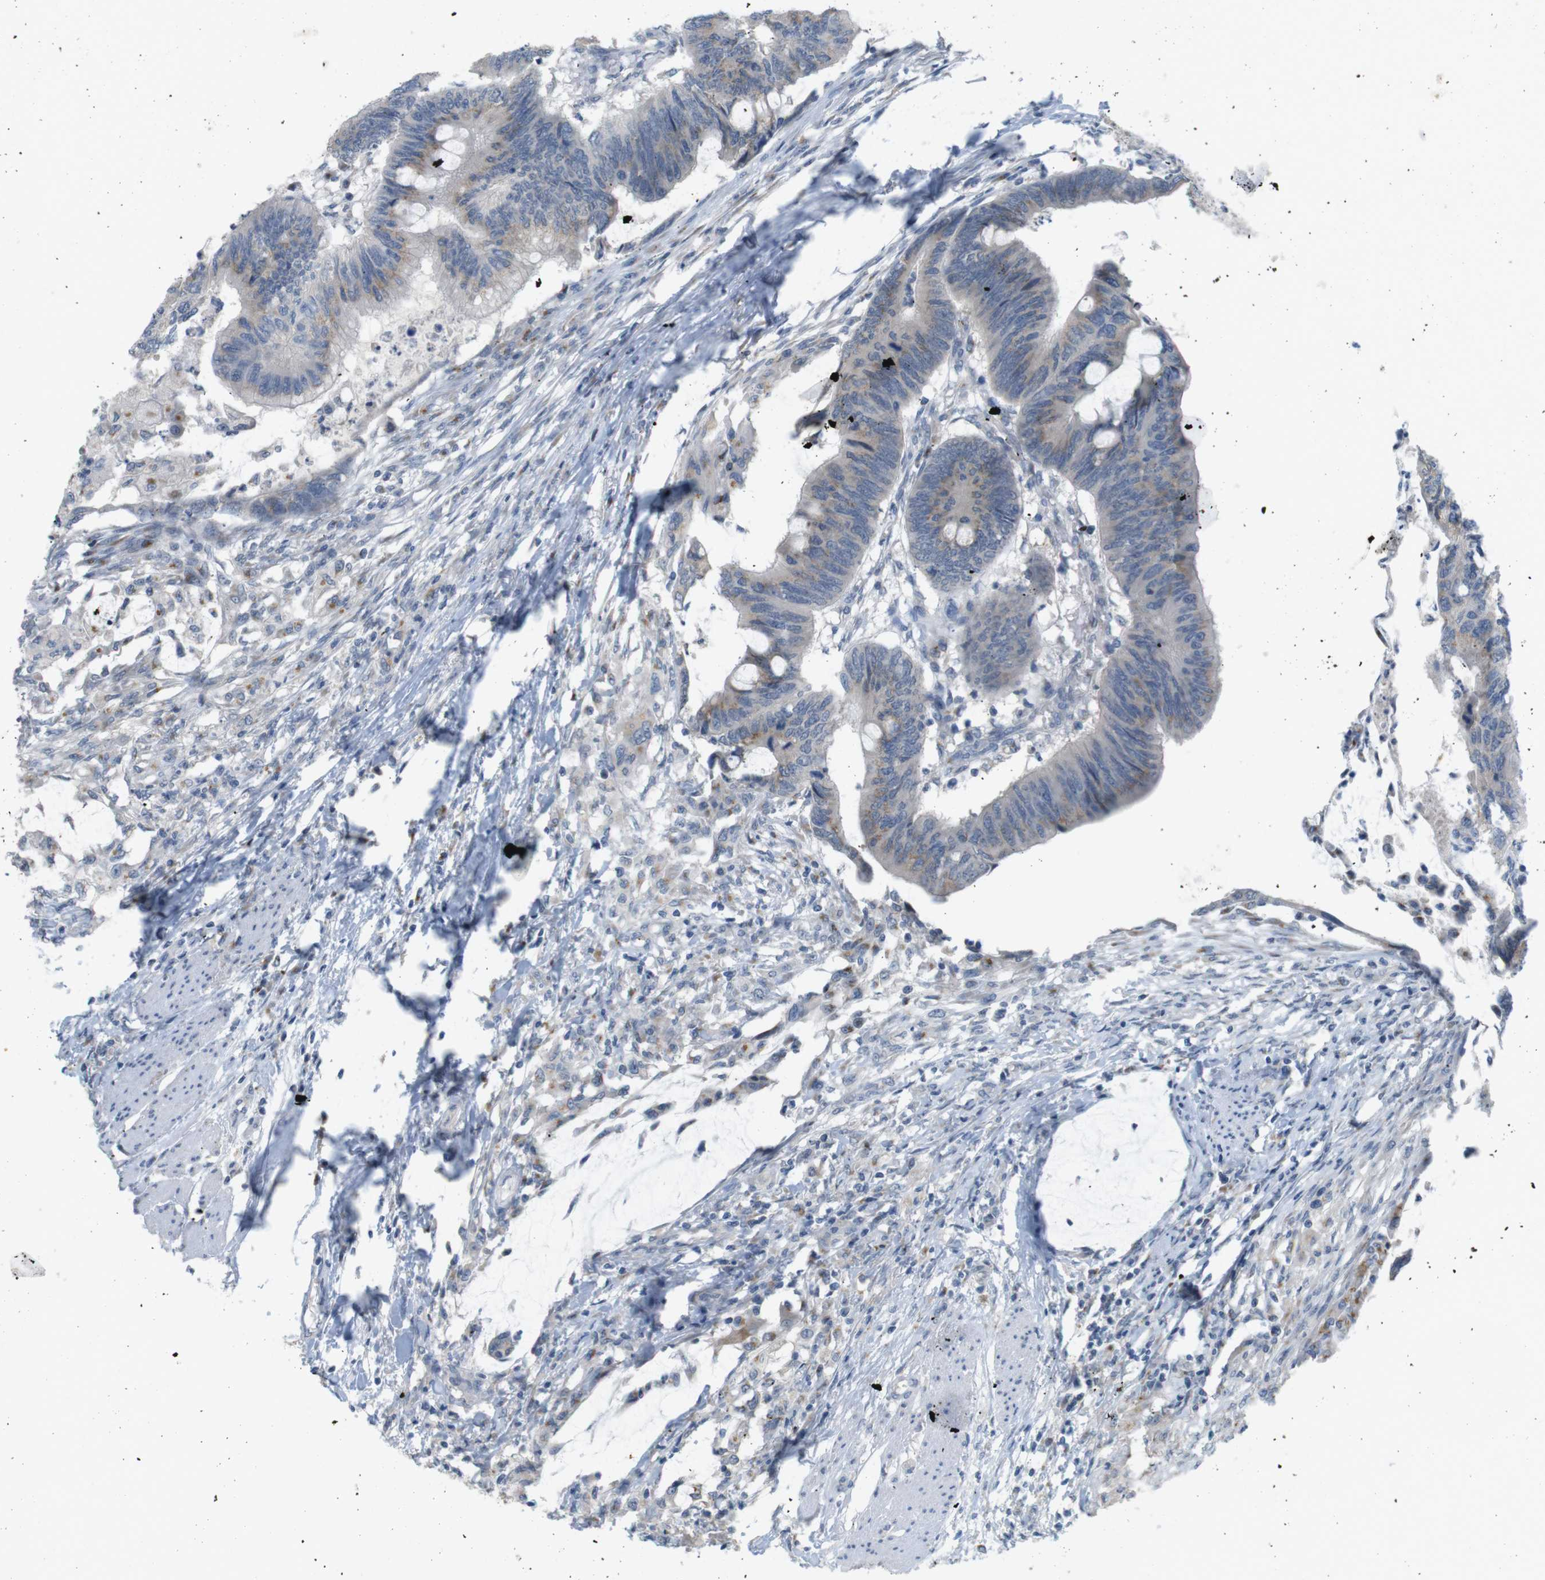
{"staining": {"intensity": "weak", "quantity": "25%-75%", "location": "cytoplasmic/membranous"}, "tissue": "colorectal cancer", "cell_type": "Tumor cells", "image_type": "cancer", "snomed": [{"axis": "morphology", "description": "Normal tissue, NOS"}, {"axis": "morphology", "description": "Adenocarcinoma, NOS"}, {"axis": "topography", "description": "Rectum"}, {"axis": "topography", "description": "Peripheral nerve tissue"}], "caption": "IHC (DAB) staining of human colorectal cancer demonstrates weak cytoplasmic/membranous protein expression in approximately 25%-75% of tumor cells. (DAB IHC, brown staining for protein, blue staining for nuclei).", "gene": "YIPF3", "patient": {"sex": "male", "age": 92}}